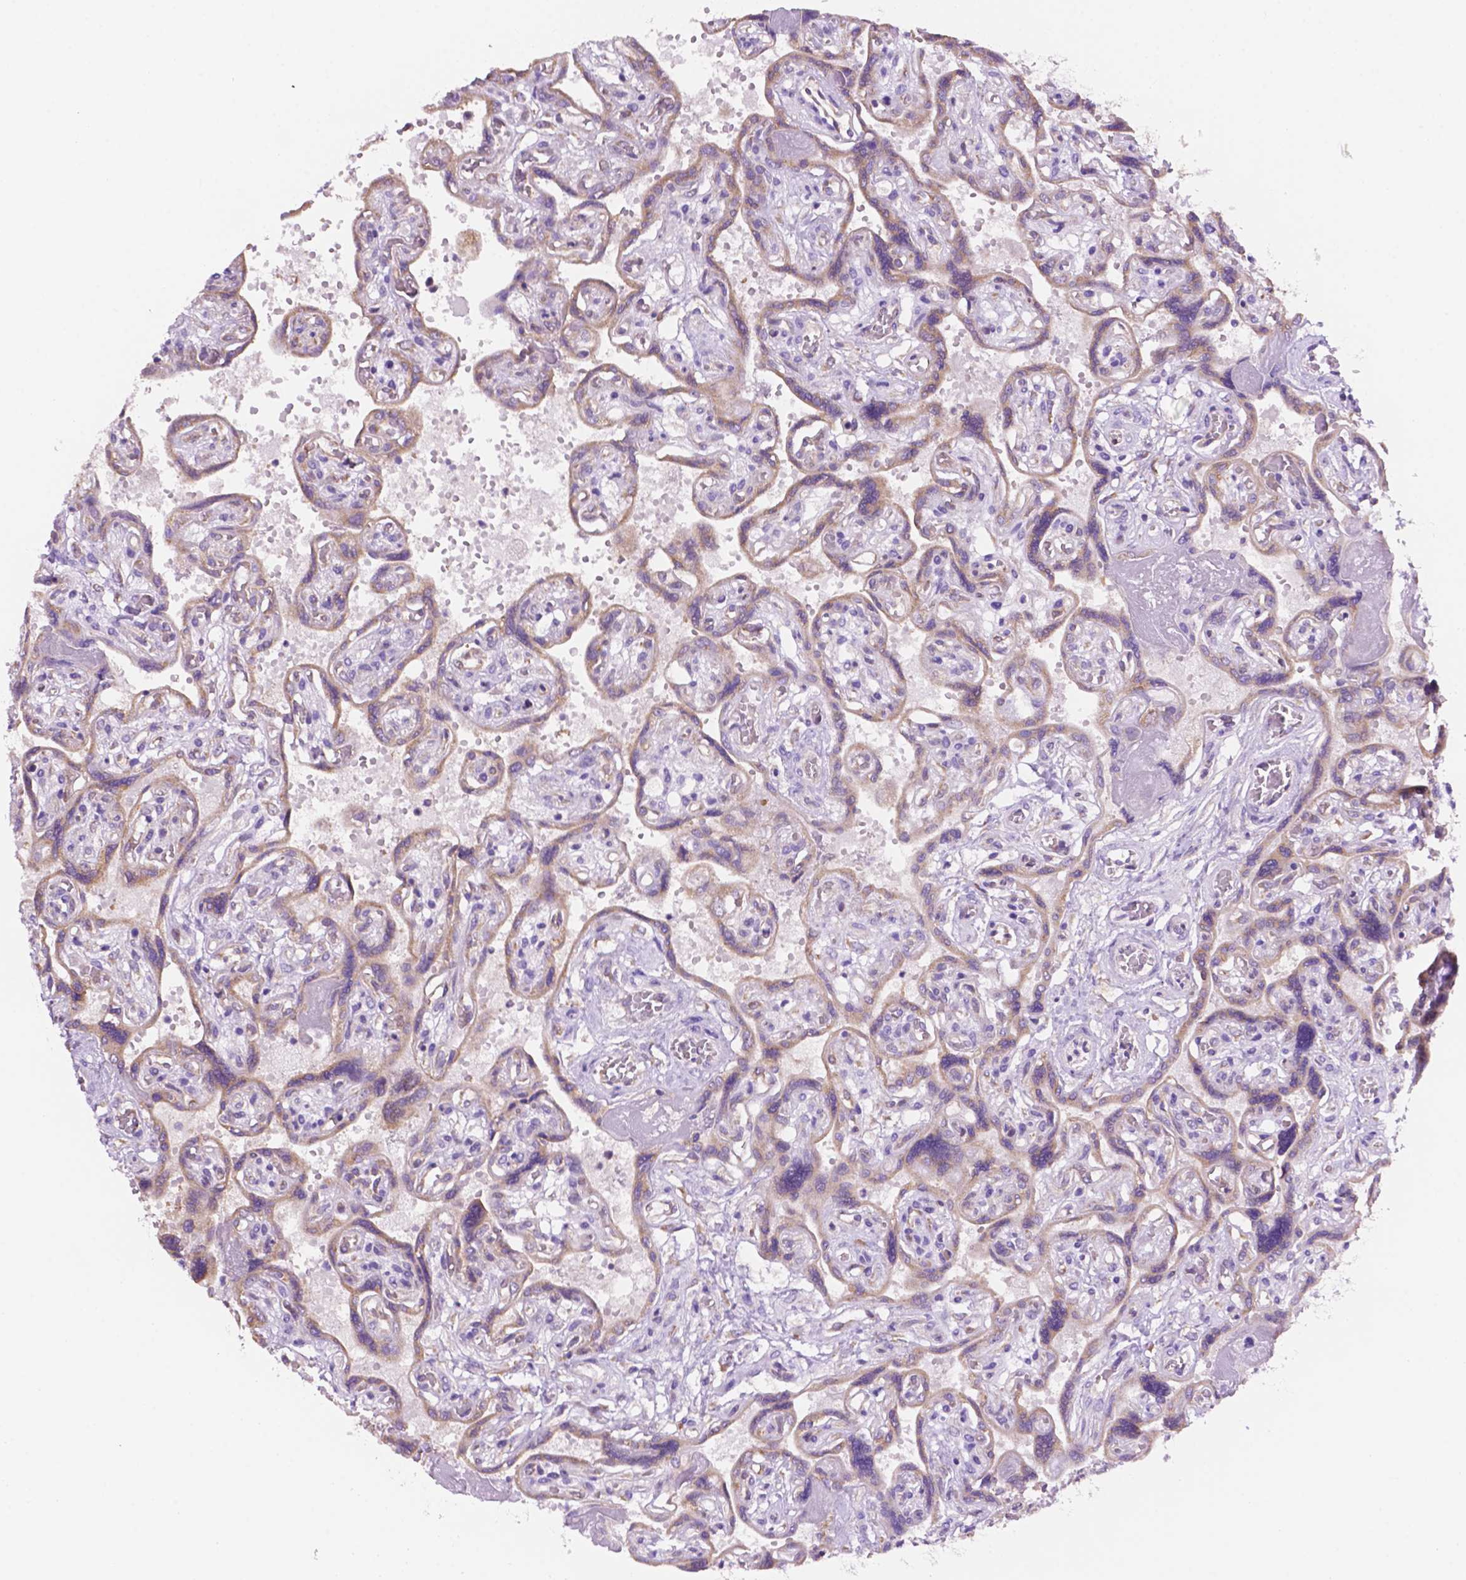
{"staining": {"intensity": "negative", "quantity": "none", "location": "none"}, "tissue": "placenta", "cell_type": "Decidual cells", "image_type": "normal", "snomed": [{"axis": "morphology", "description": "Normal tissue, NOS"}, {"axis": "topography", "description": "Placenta"}], "caption": "Immunohistochemical staining of benign placenta shows no significant positivity in decidual cells. Nuclei are stained in blue.", "gene": "CEACAM7", "patient": {"sex": "female", "age": 32}}